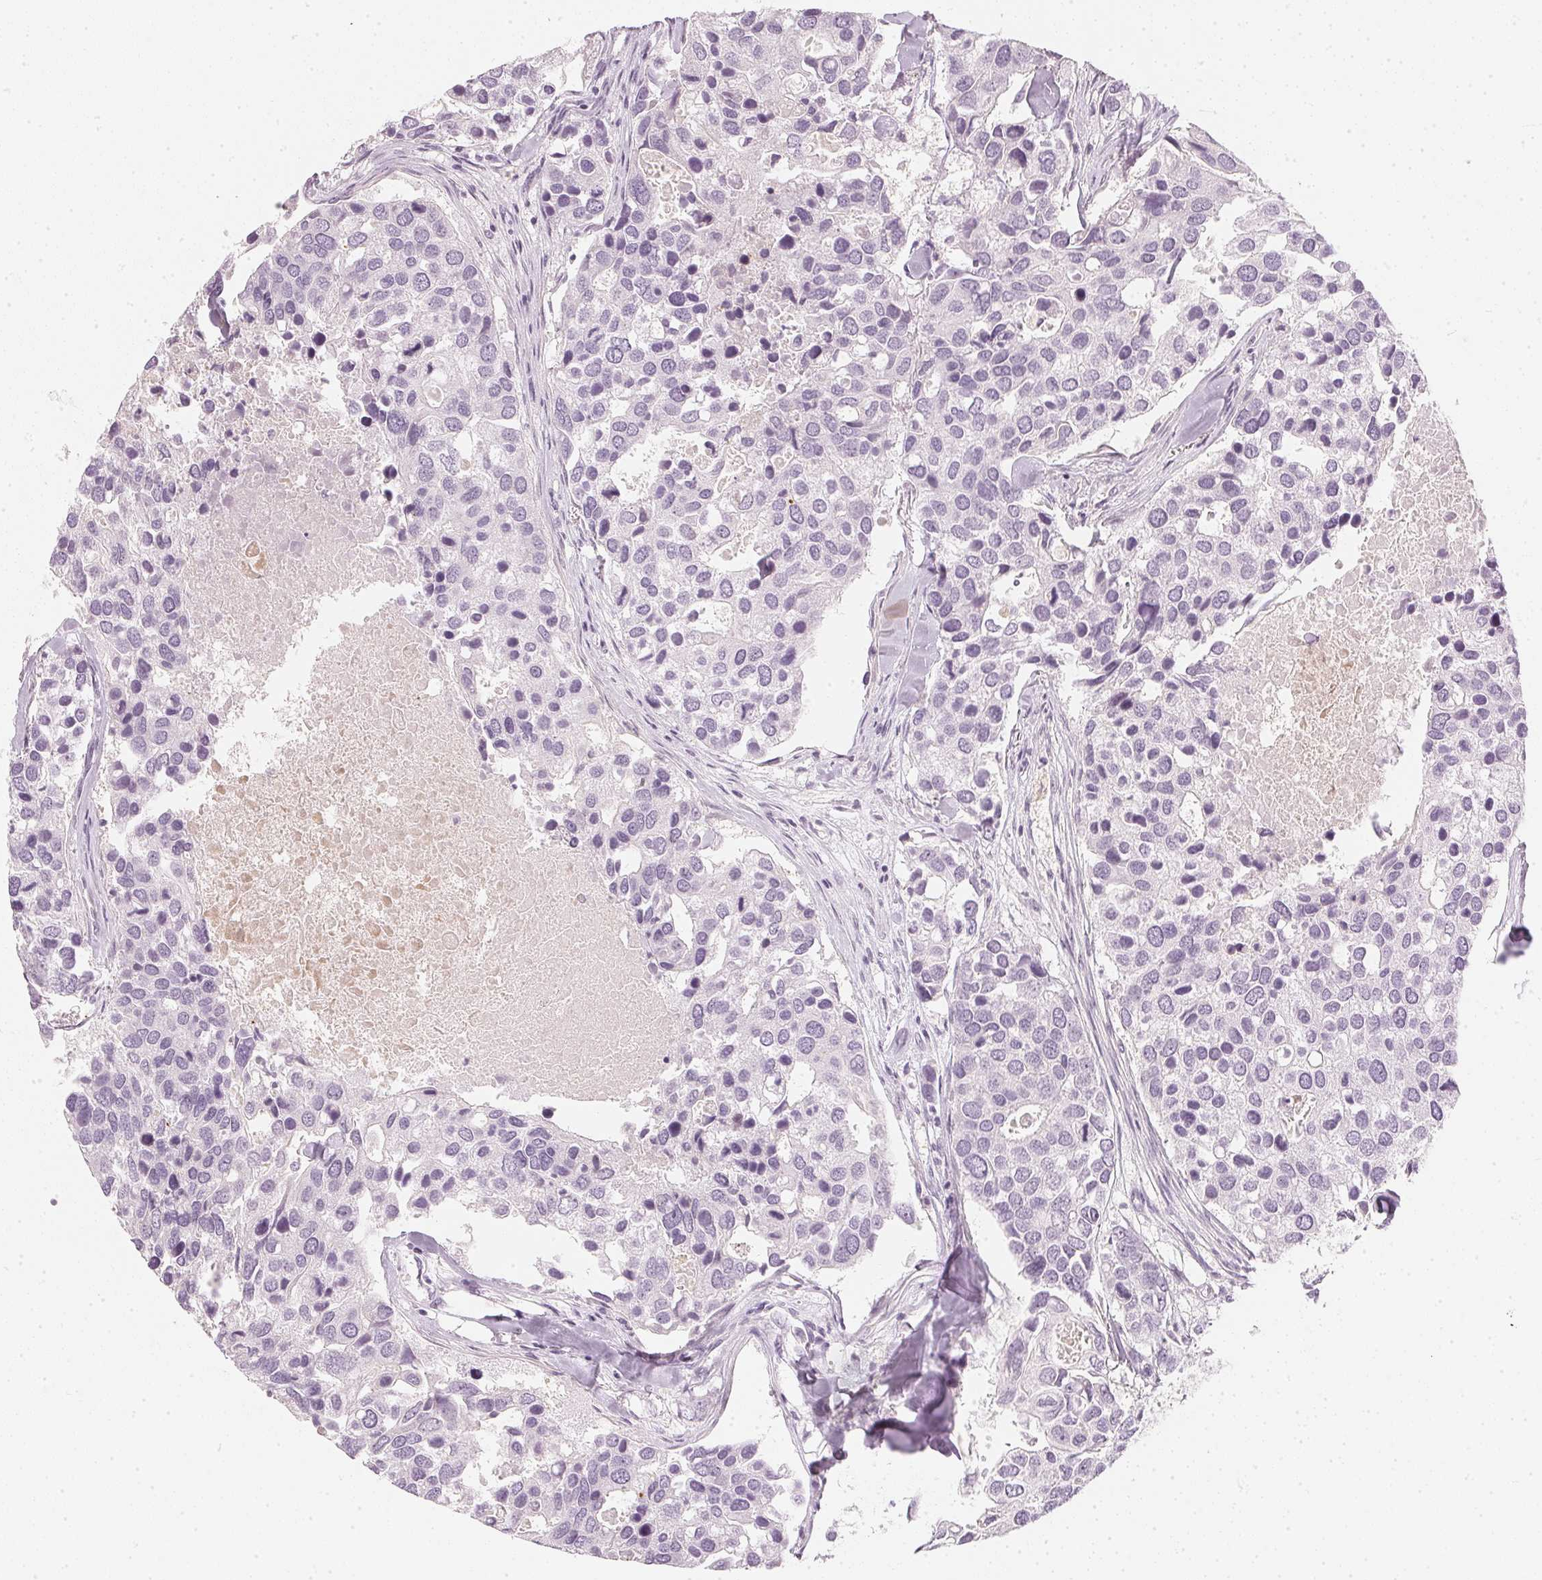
{"staining": {"intensity": "negative", "quantity": "none", "location": "none"}, "tissue": "breast cancer", "cell_type": "Tumor cells", "image_type": "cancer", "snomed": [{"axis": "morphology", "description": "Duct carcinoma"}, {"axis": "topography", "description": "Breast"}], "caption": "This histopathology image is of invasive ductal carcinoma (breast) stained with immunohistochemistry to label a protein in brown with the nuclei are counter-stained blue. There is no expression in tumor cells. (Immunohistochemistry (ihc), brightfield microscopy, high magnification).", "gene": "CHST4", "patient": {"sex": "female", "age": 83}}